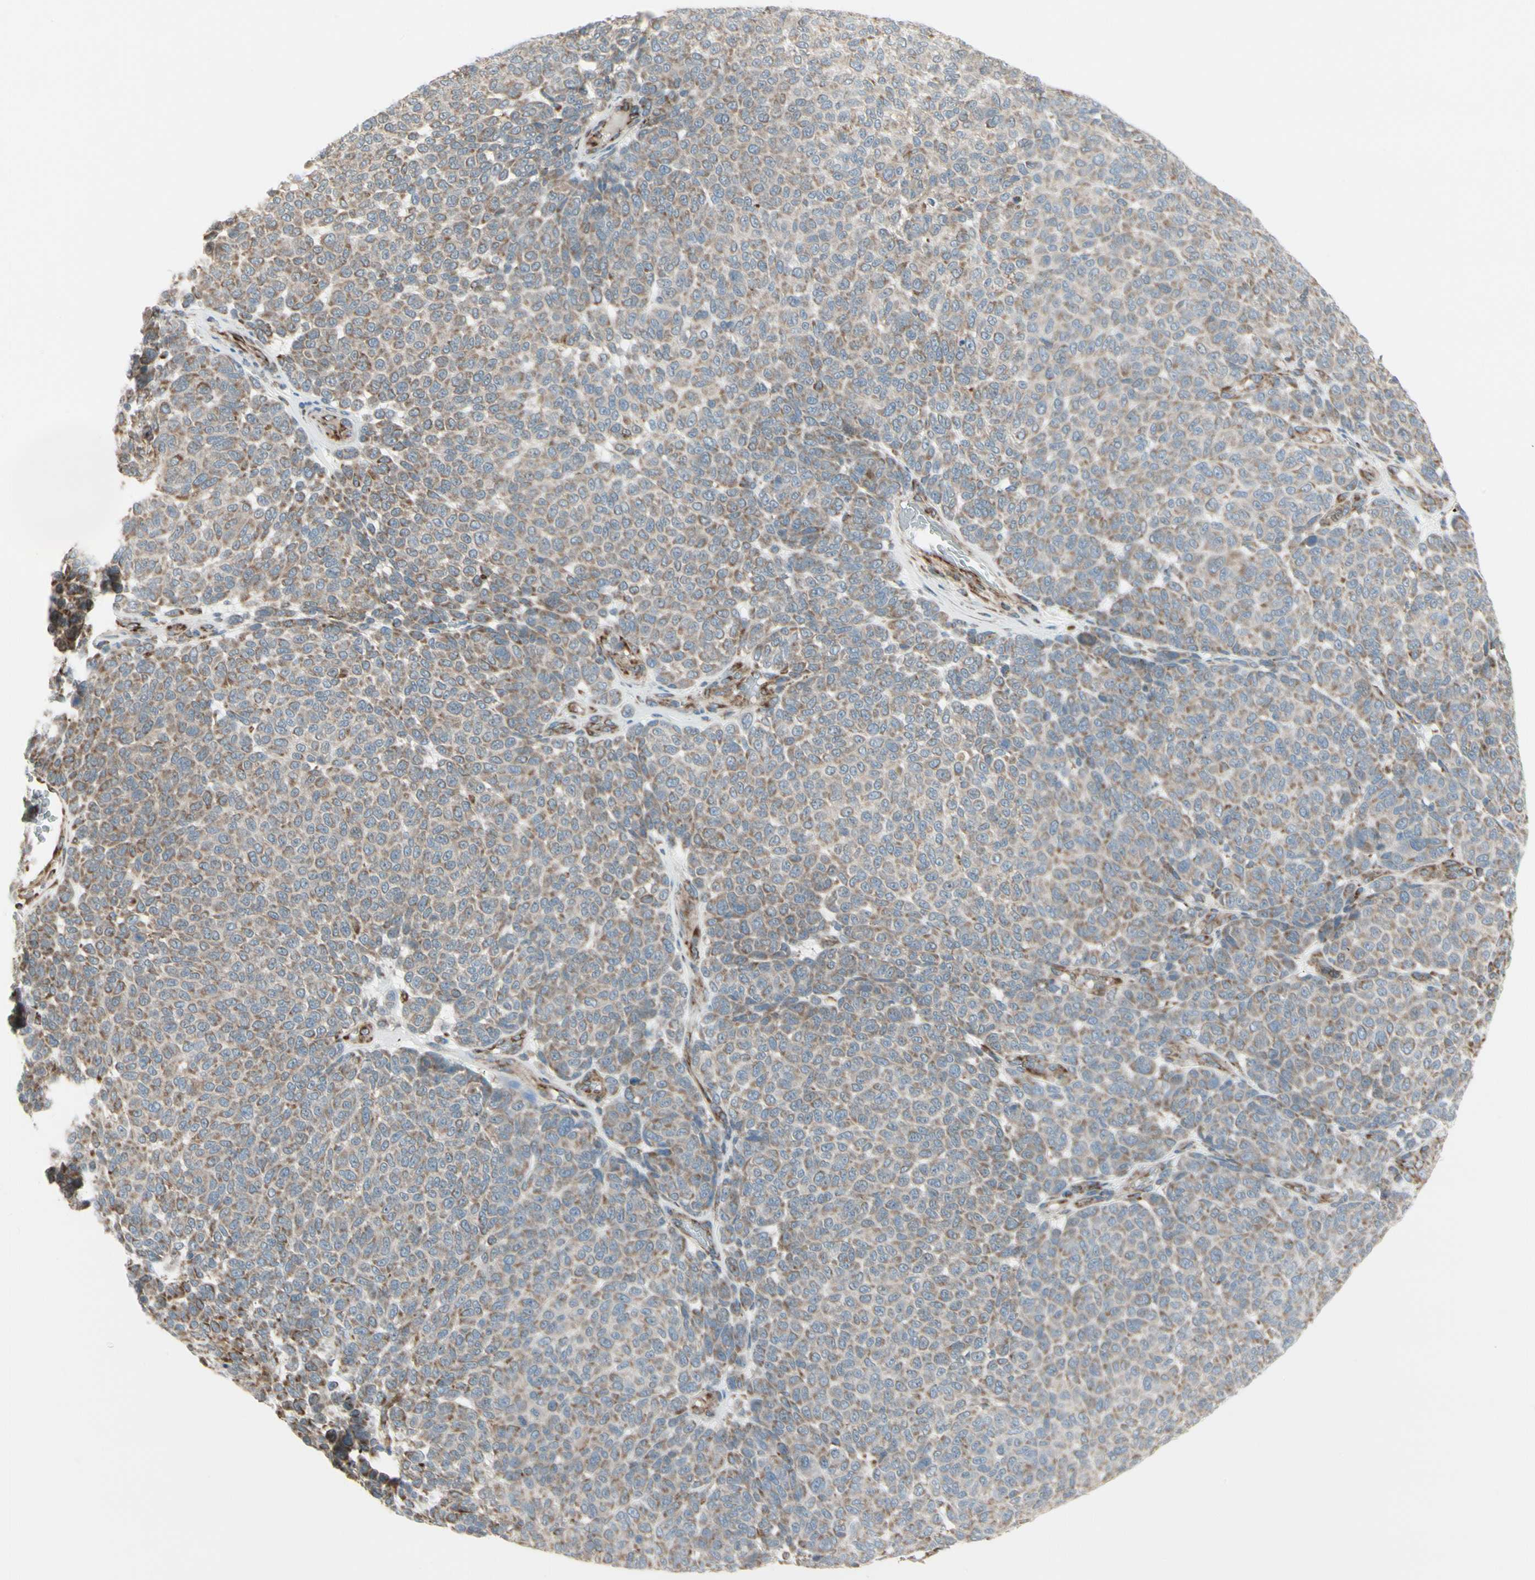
{"staining": {"intensity": "weak", "quantity": ">75%", "location": "cytoplasmic/membranous"}, "tissue": "melanoma", "cell_type": "Tumor cells", "image_type": "cancer", "snomed": [{"axis": "morphology", "description": "Malignant melanoma, NOS"}, {"axis": "topography", "description": "Skin"}], "caption": "An immunohistochemistry (IHC) micrograph of tumor tissue is shown. Protein staining in brown shows weak cytoplasmic/membranous positivity in malignant melanoma within tumor cells. The staining was performed using DAB, with brown indicating positive protein expression. Nuclei are stained blue with hematoxylin.", "gene": "FNDC3A", "patient": {"sex": "male", "age": 59}}